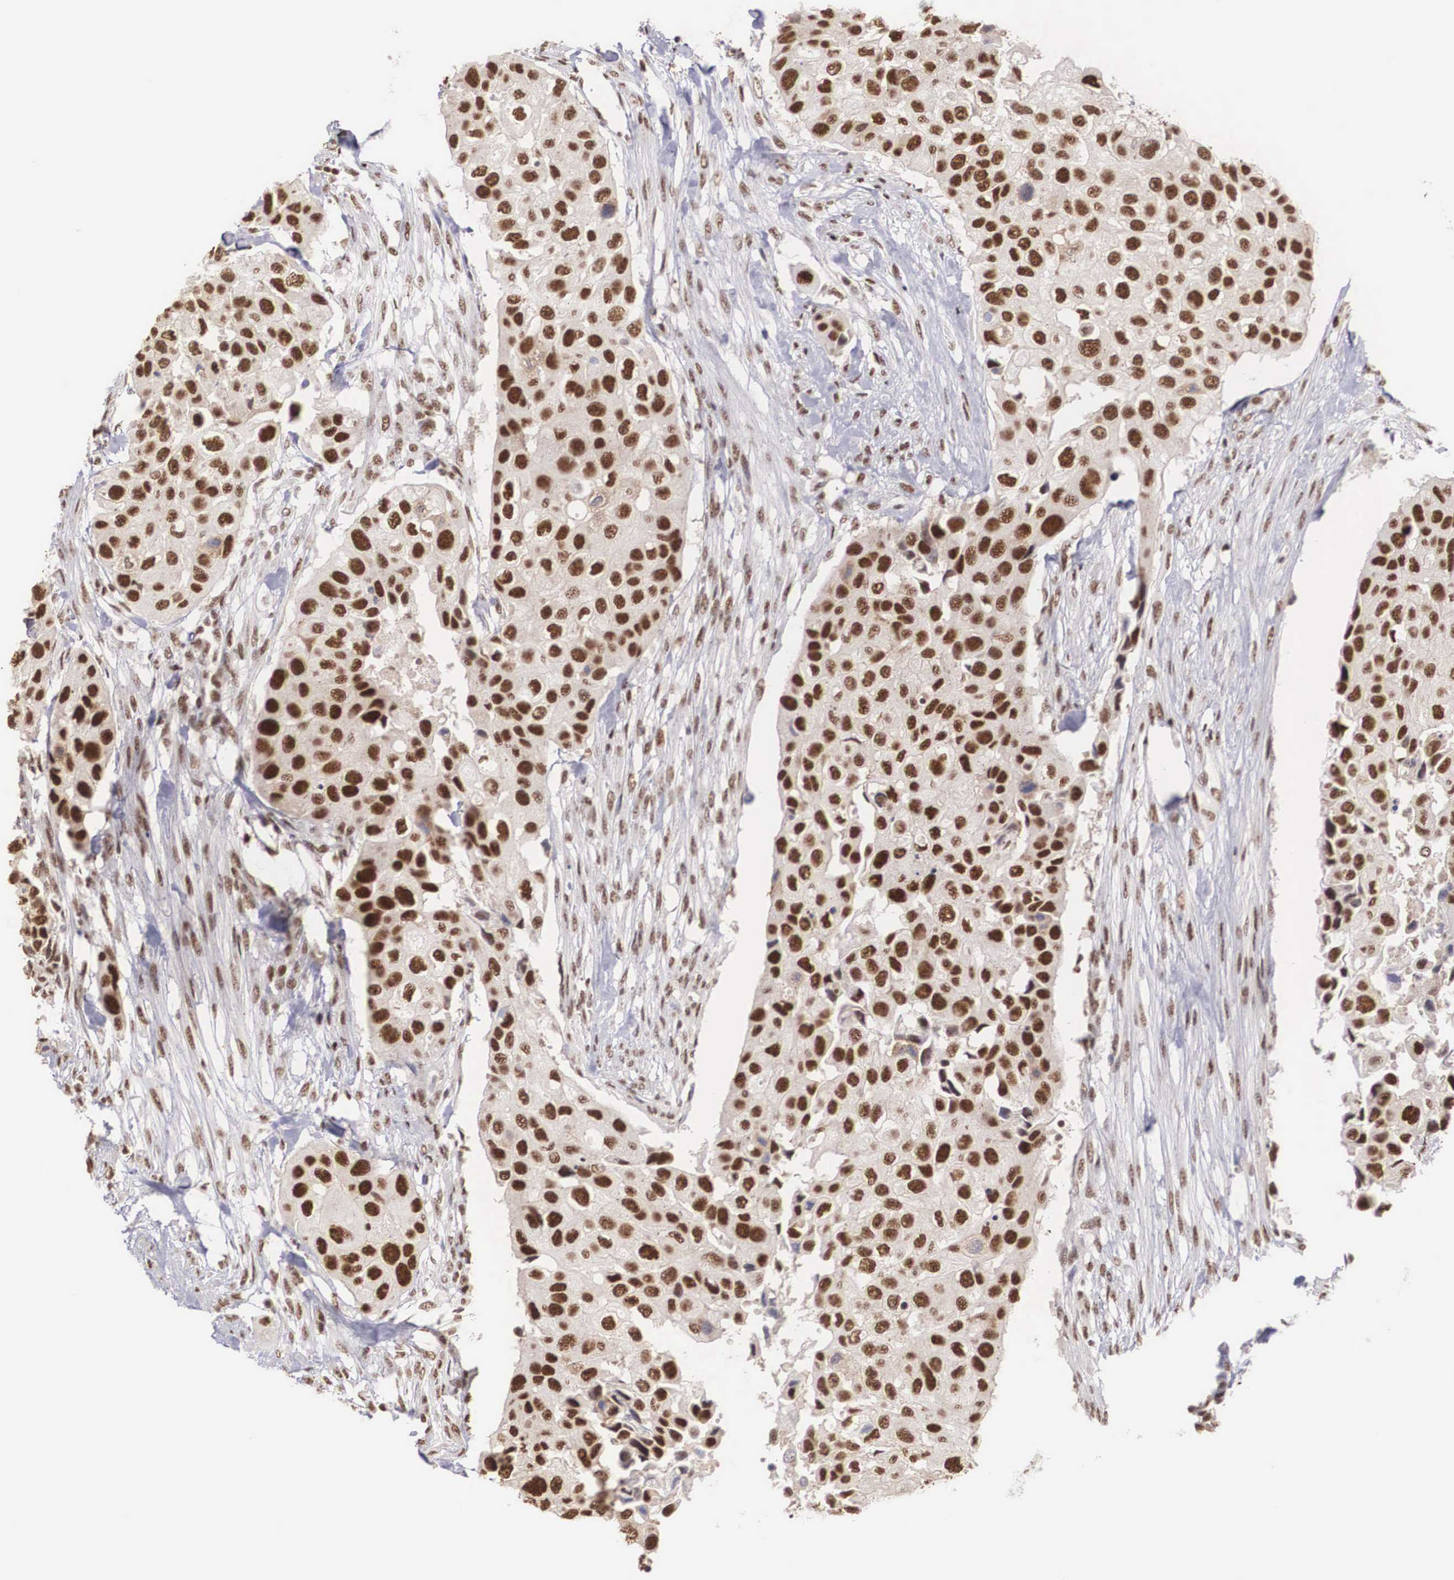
{"staining": {"intensity": "strong", "quantity": ">75%", "location": "nuclear"}, "tissue": "urothelial cancer", "cell_type": "Tumor cells", "image_type": "cancer", "snomed": [{"axis": "morphology", "description": "Urothelial carcinoma, High grade"}, {"axis": "topography", "description": "Urinary bladder"}], "caption": "Immunohistochemistry micrograph of human urothelial cancer stained for a protein (brown), which reveals high levels of strong nuclear expression in approximately >75% of tumor cells.", "gene": "HTATSF1", "patient": {"sex": "male", "age": 55}}